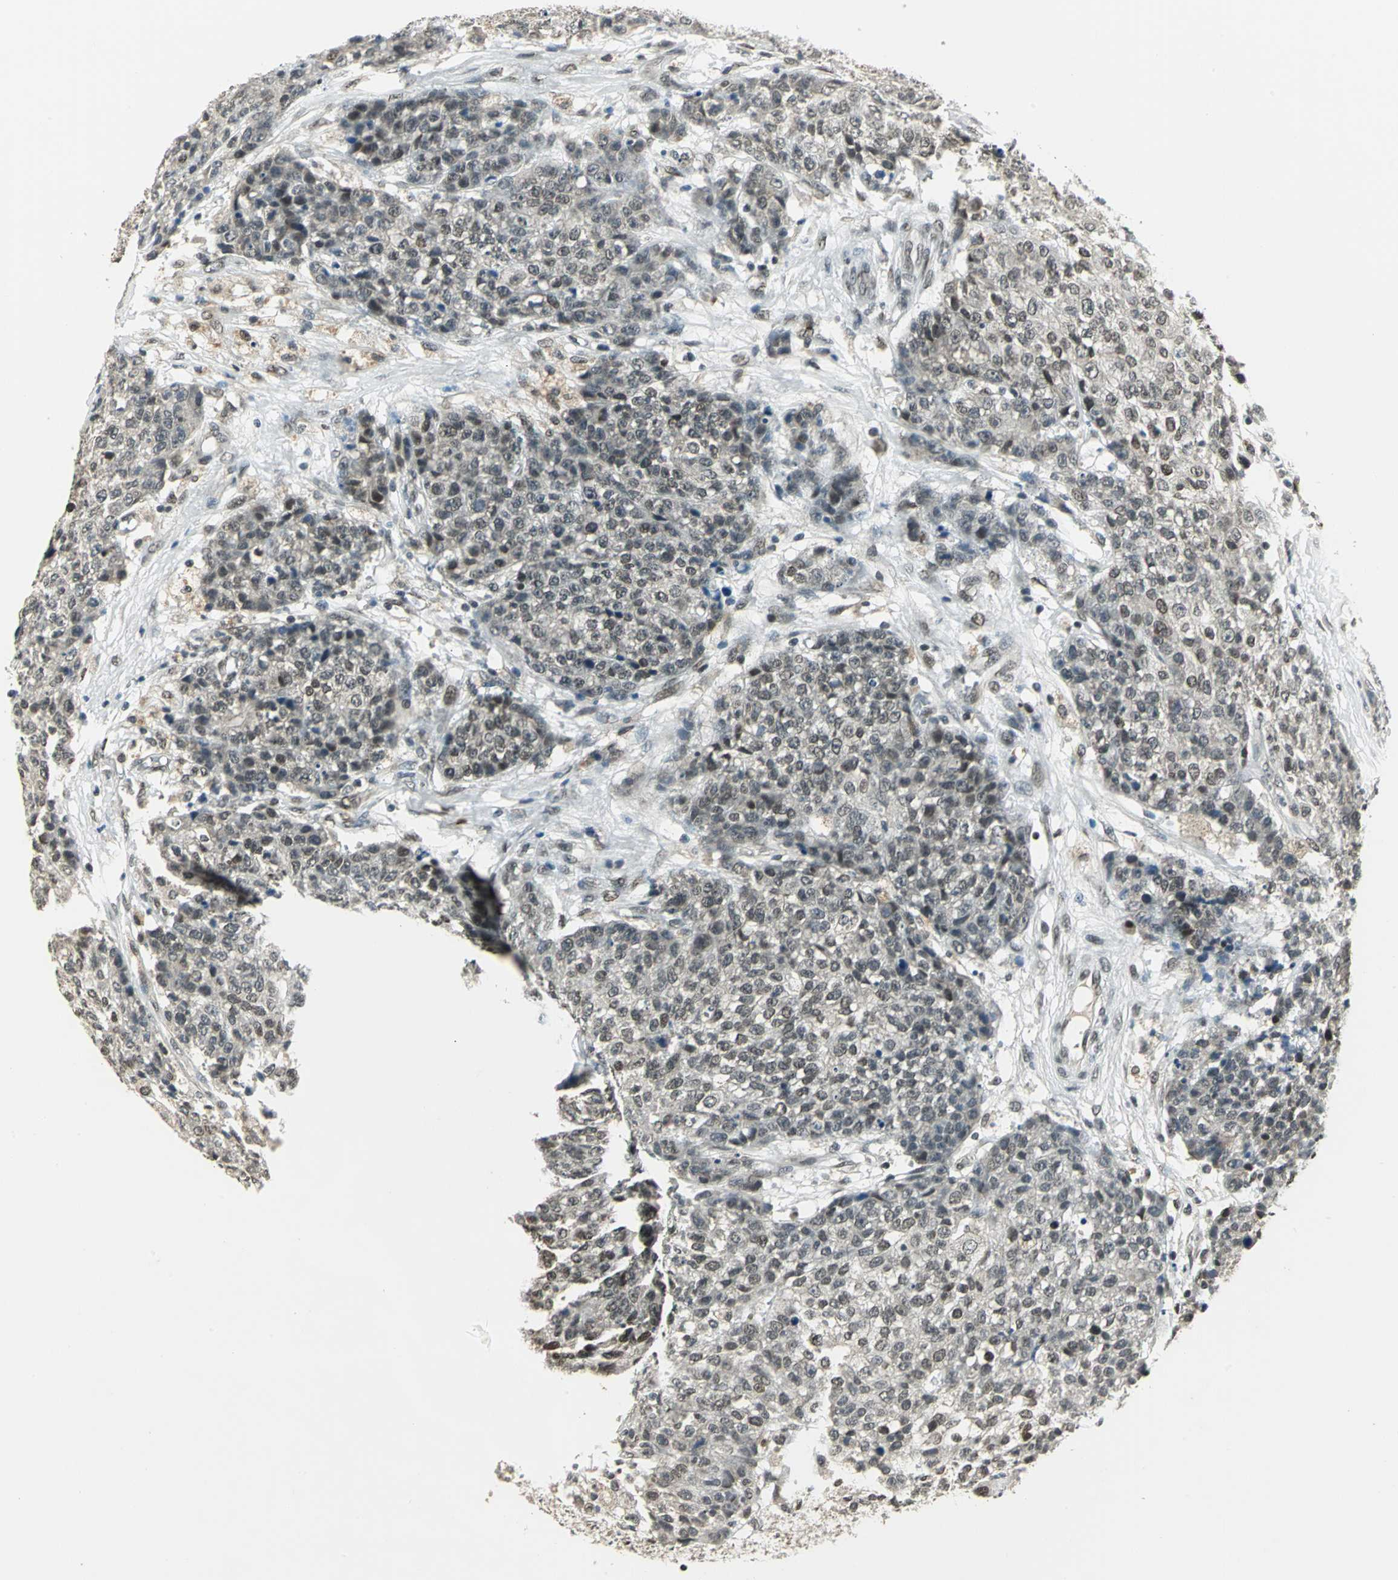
{"staining": {"intensity": "weak", "quantity": "25%-75%", "location": "nuclear"}, "tissue": "ovarian cancer", "cell_type": "Tumor cells", "image_type": "cancer", "snomed": [{"axis": "morphology", "description": "Carcinoma, endometroid"}, {"axis": "topography", "description": "Ovary"}], "caption": "Weak nuclear expression is seen in about 25%-75% of tumor cells in ovarian cancer (endometroid carcinoma).", "gene": "RAD17", "patient": {"sex": "female", "age": 42}}